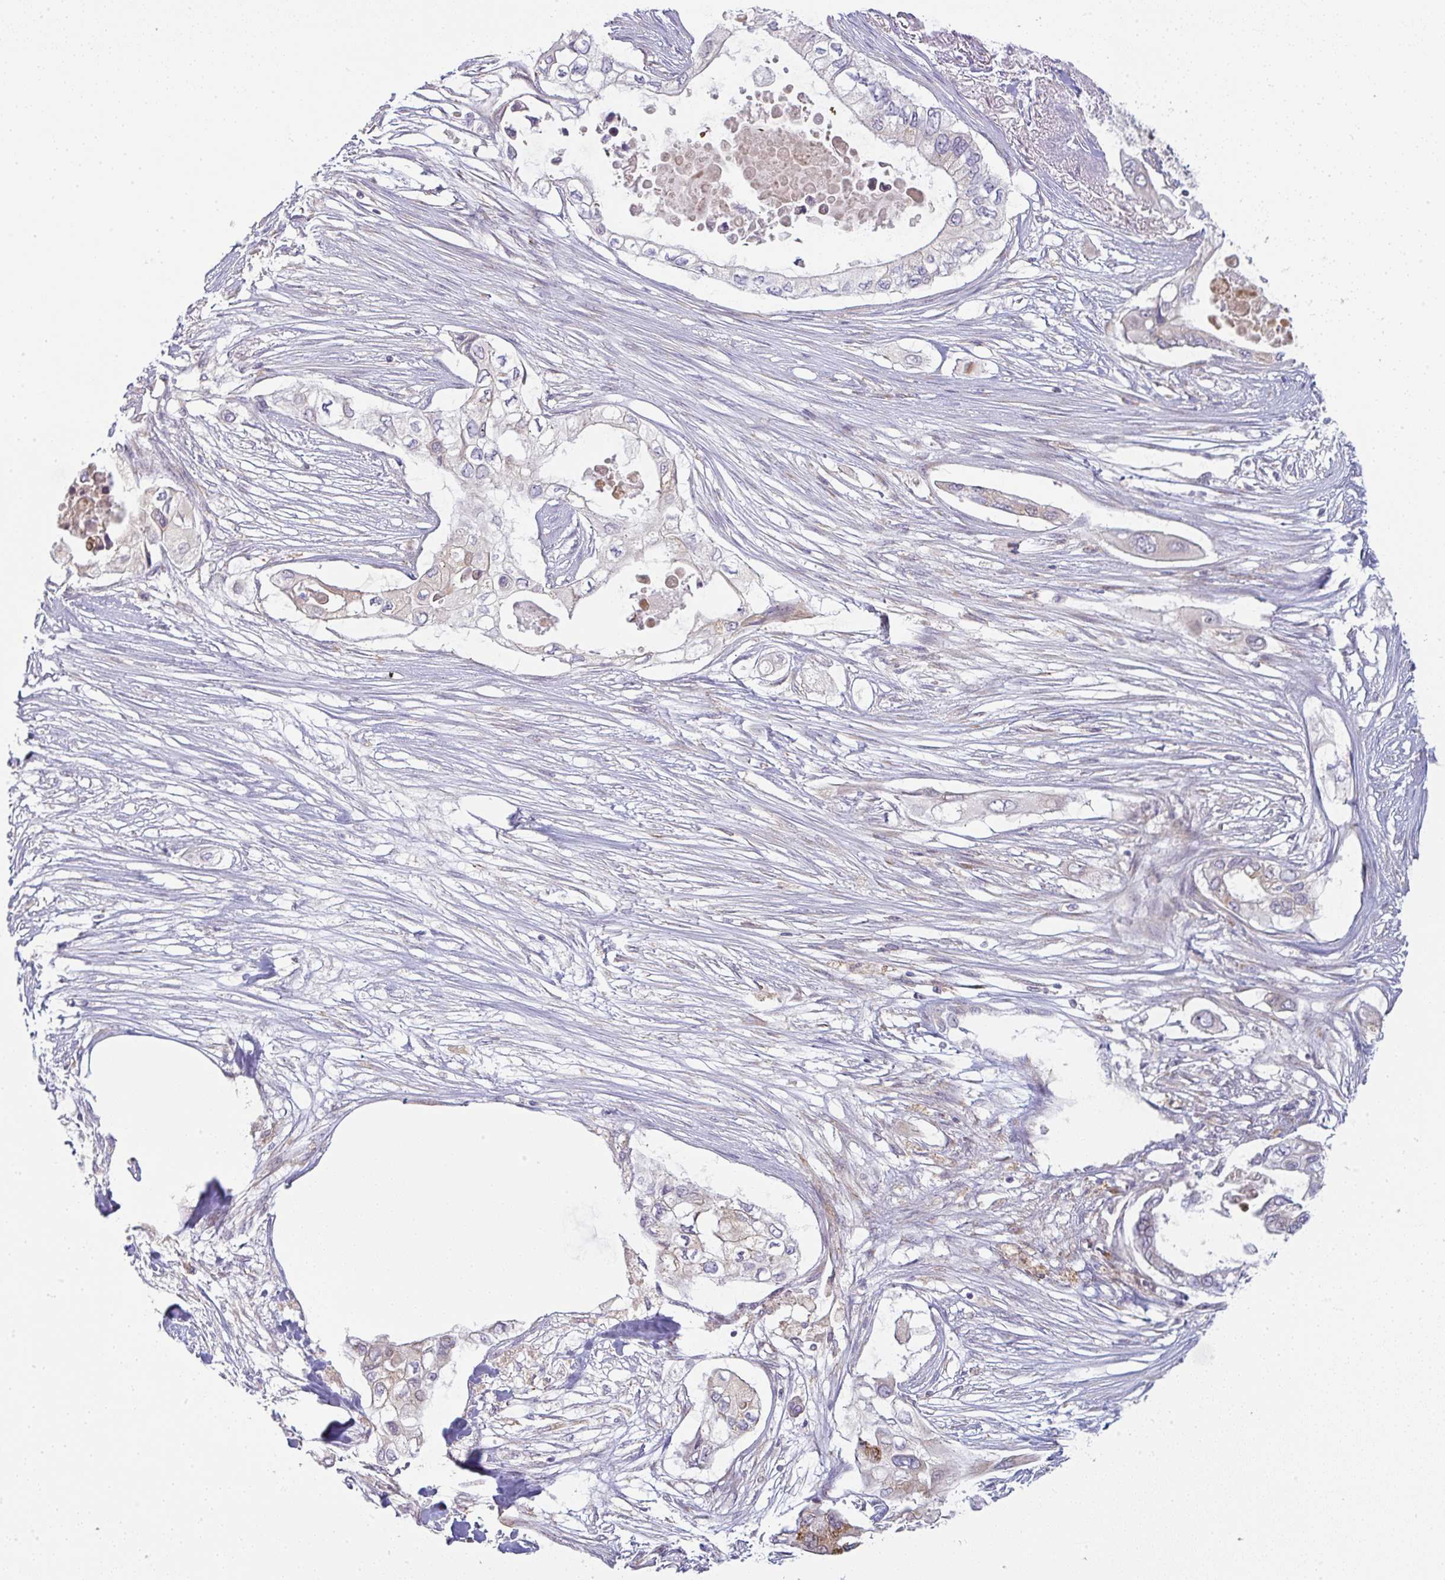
{"staining": {"intensity": "weak", "quantity": "<25%", "location": "cytoplasmic/membranous"}, "tissue": "pancreatic cancer", "cell_type": "Tumor cells", "image_type": "cancer", "snomed": [{"axis": "morphology", "description": "Adenocarcinoma, NOS"}, {"axis": "topography", "description": "Pancreas"}], "caption": "IHC histopathology image of pancreatic cancer (adenocarcinoma) stained for a protein (brown), which displays no expression in tumor cells.", "gene": "MOB1A", "patient": {"sex": "female", "age": 63}}